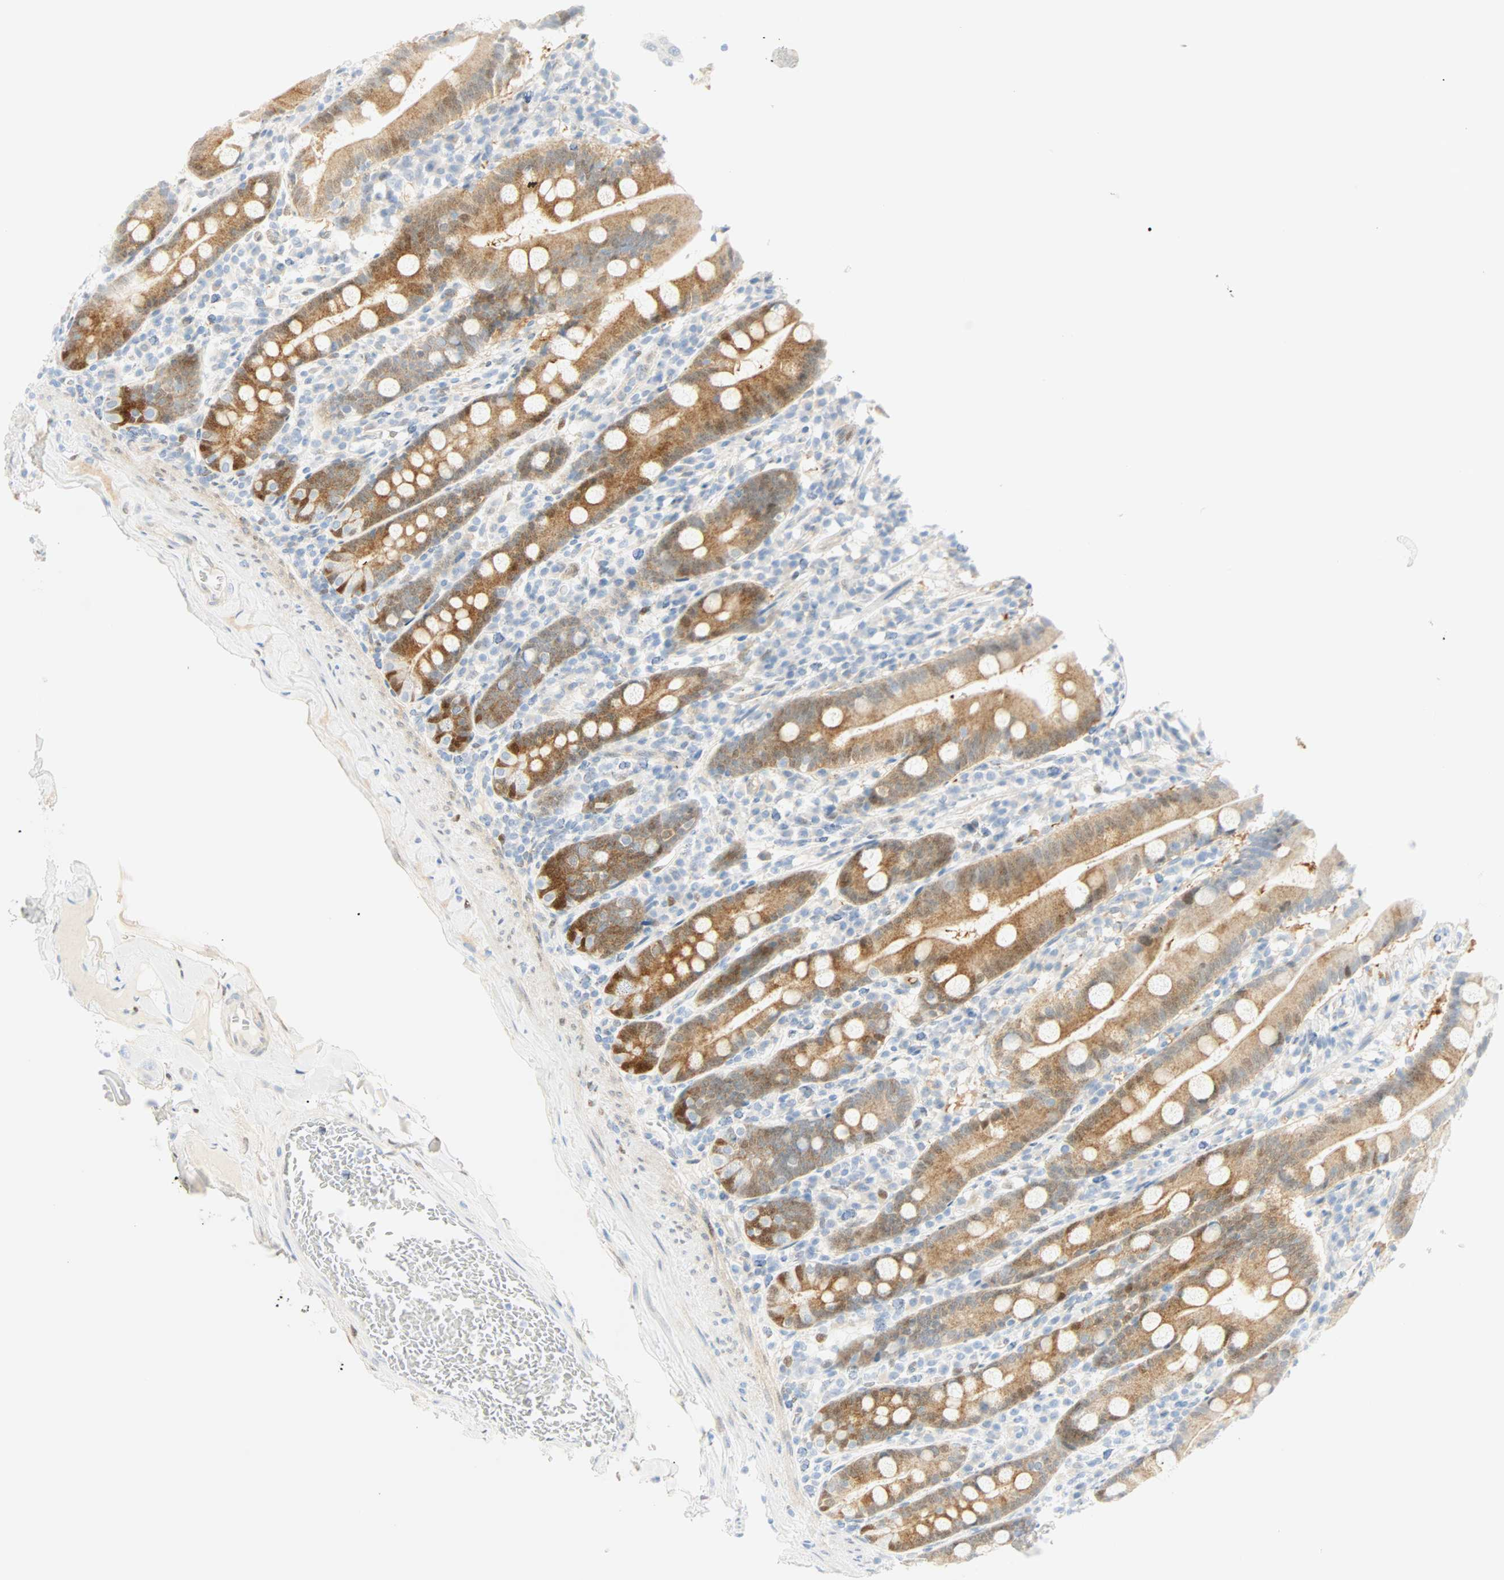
{"staining": {"intensity": "moderate", "quantity": ">75%", "location": "cytoplasmic/membranous"}, "tissue": "duodenum", "cell_type": "Glandular cells", "image_type": "normal", "snomed": [{"axis": "morphology", "description": "Normal tissue, NOS"}, {"axis": "topography", "description": "Duodenum"}], "caption": "Benign duodenum was stained to show a protein in brown. There is medium levels of moderate cytoplasmic/membranous positivity in about >75% of glandular cells.", "gene": "SELENBP1", "patient": {"sex": "male", "age": 50}}